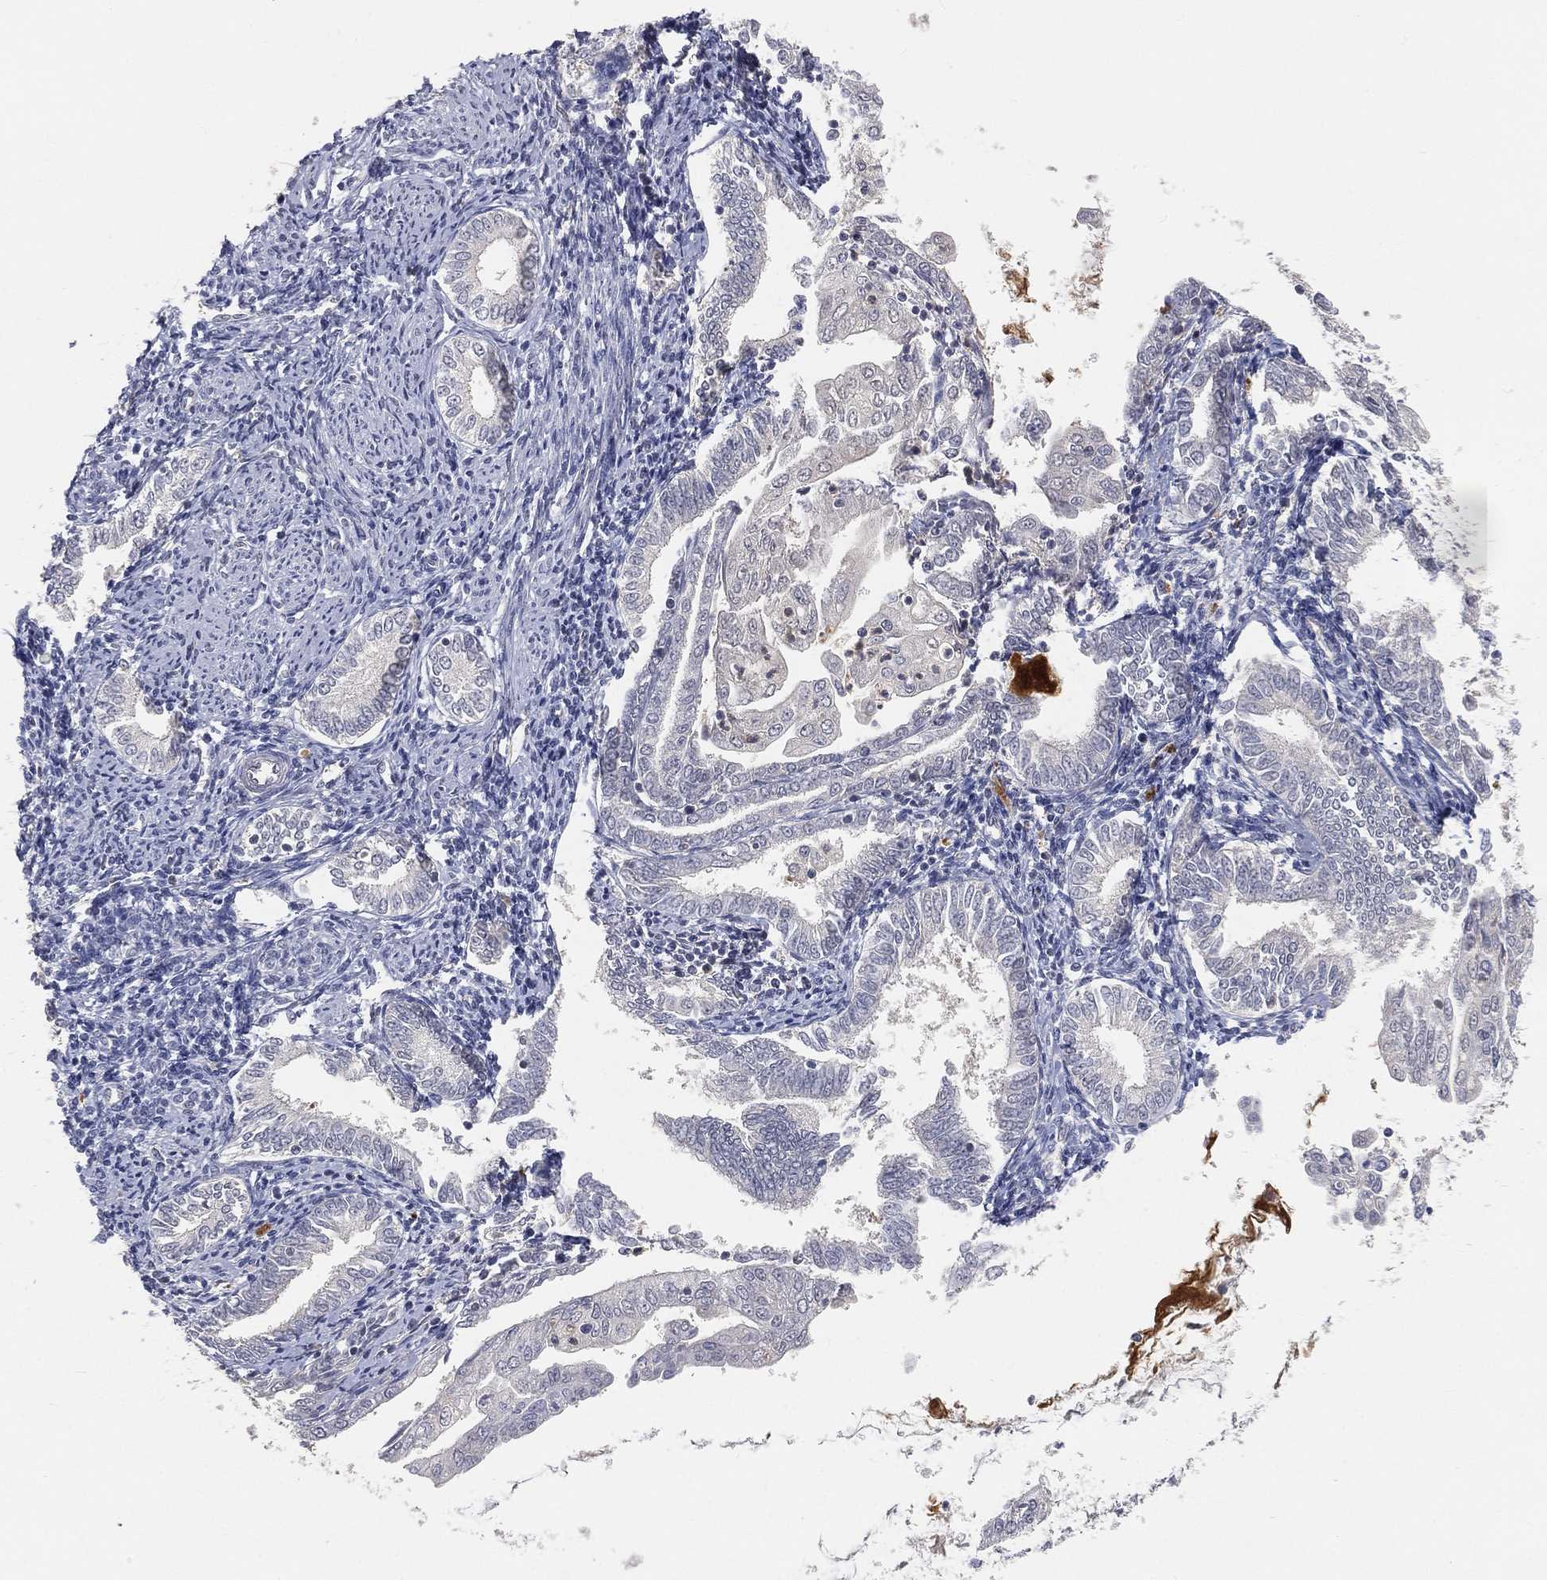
{"staining": {"intensity": "negative", "quantity": "none", "location": "none"}, "tissue": "endometrial cancer", "cell_type": "Tumor cells", "image_type": "cancer", "snomed": [{"axis": "morphology", "description": "Adenocarcinoma, NOS"}, {"axis": "topography", "description": "Endometrium"}], "caption": "The micrograph shows no staining of tumor cells in endometrial cancer (adenocarcinoma). (Stains: DAB (3,3'-diaminobenzidine) IHC with hematoxylin counter stain, Microscopy: brightfield microscopy at high magnification).", "gene": "MAPK1", "patient": {"sex": "female", "age": 56}}